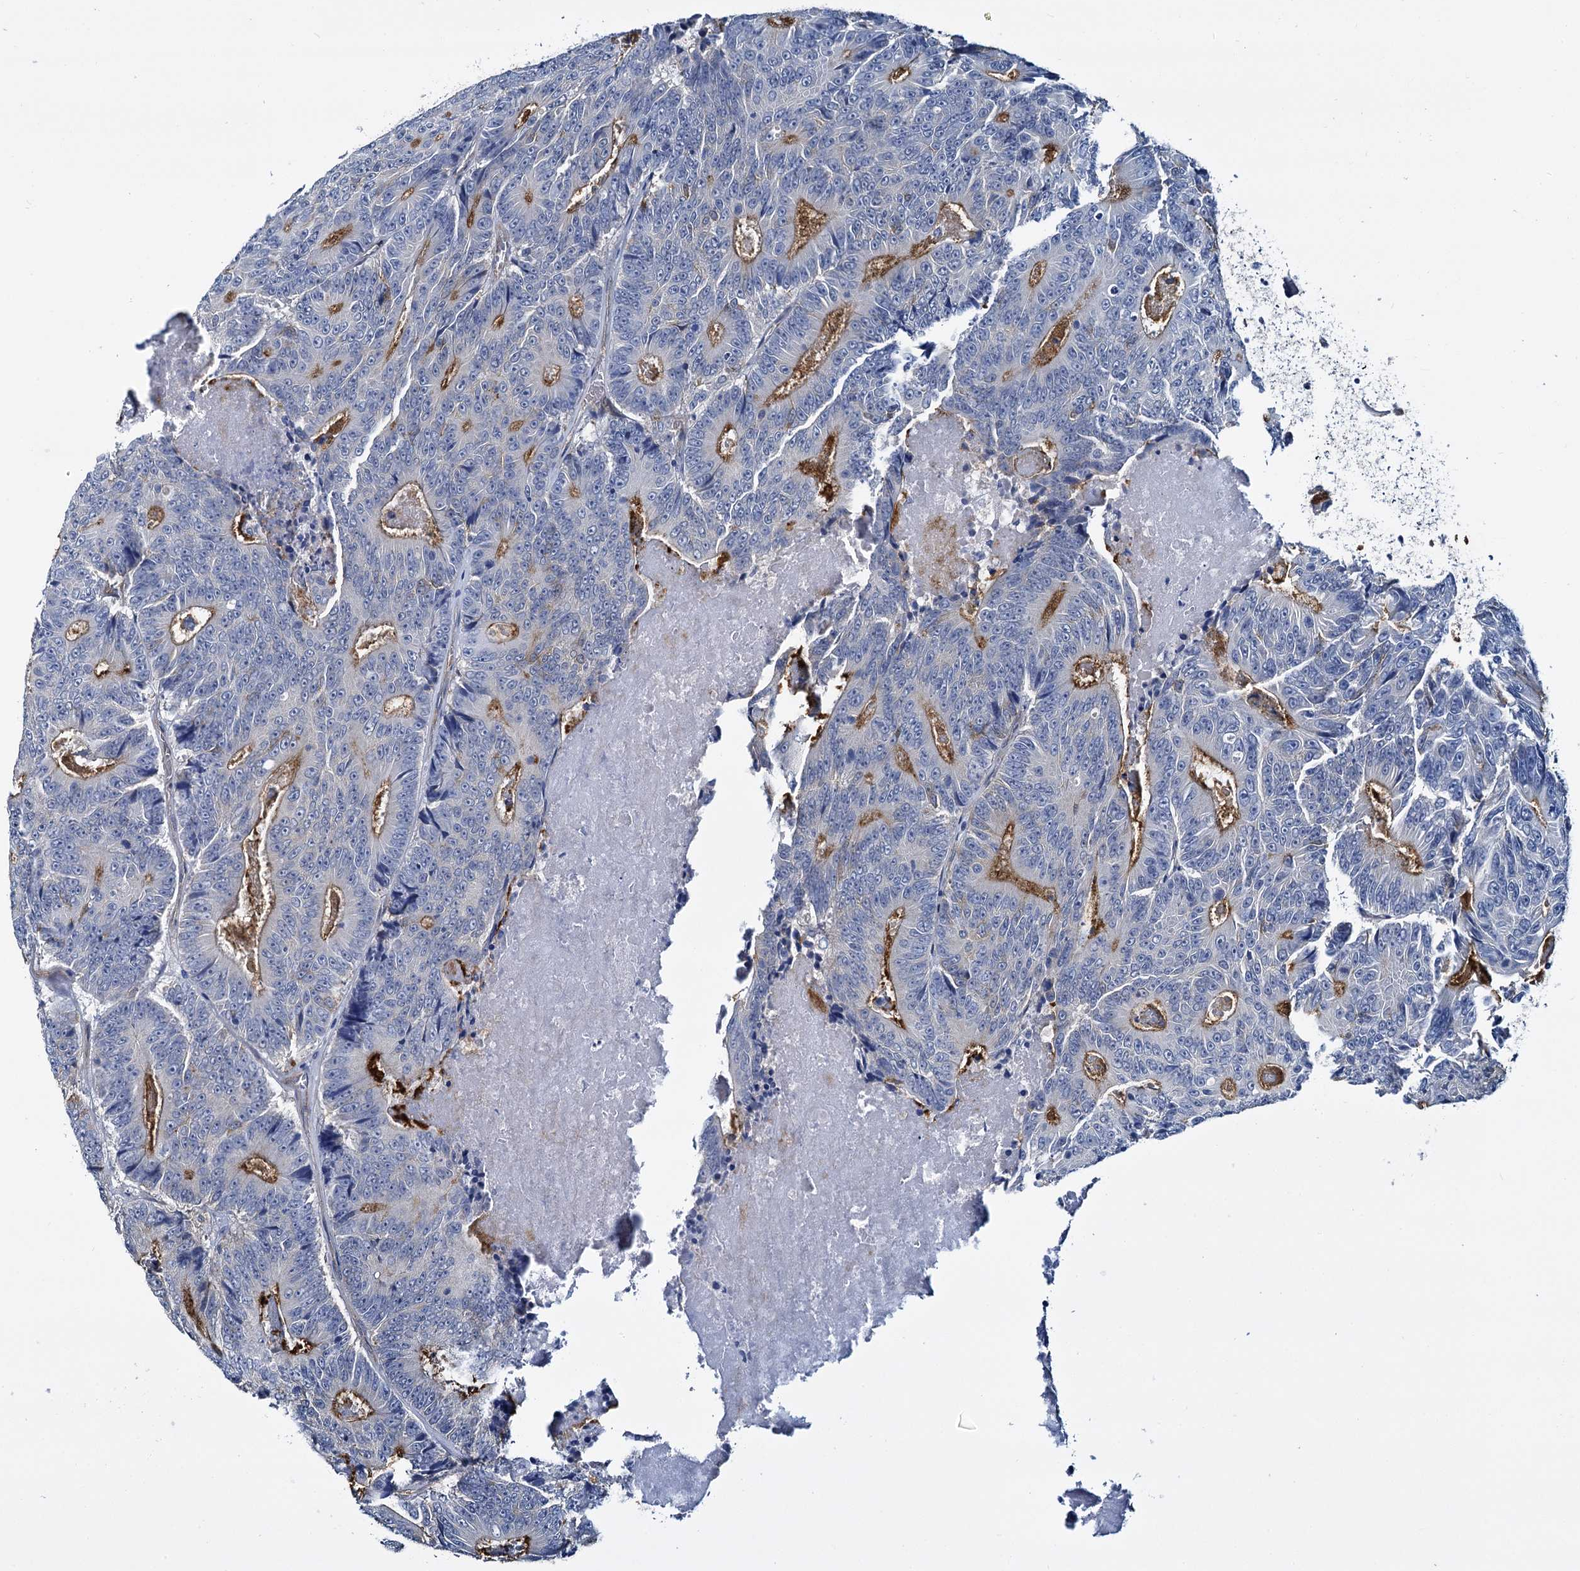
{"staining": {"intensity": "moderate", "quantity": "25%-75%", "location": "cytoplasmic/membranous"}, "tissue": "colorectal cancer", "cell_type": "Tumor cells", "image_type": "cancer", "snomed": [{"axis": "morphology", "description": "Adenocarcinoma, NOS"}, {"axis": "topography", "description": "Colon"}], "caption": "A high-resolution photomicrograph shows immunohistochemistry staining of colorectal adenocarcinoma, which shows moderate cytoplasmic/membranous expression in approximately 25%-75% of tumor cells.", "gene": "STXBP1", "patient": {"sex": "male", "age": 83}}